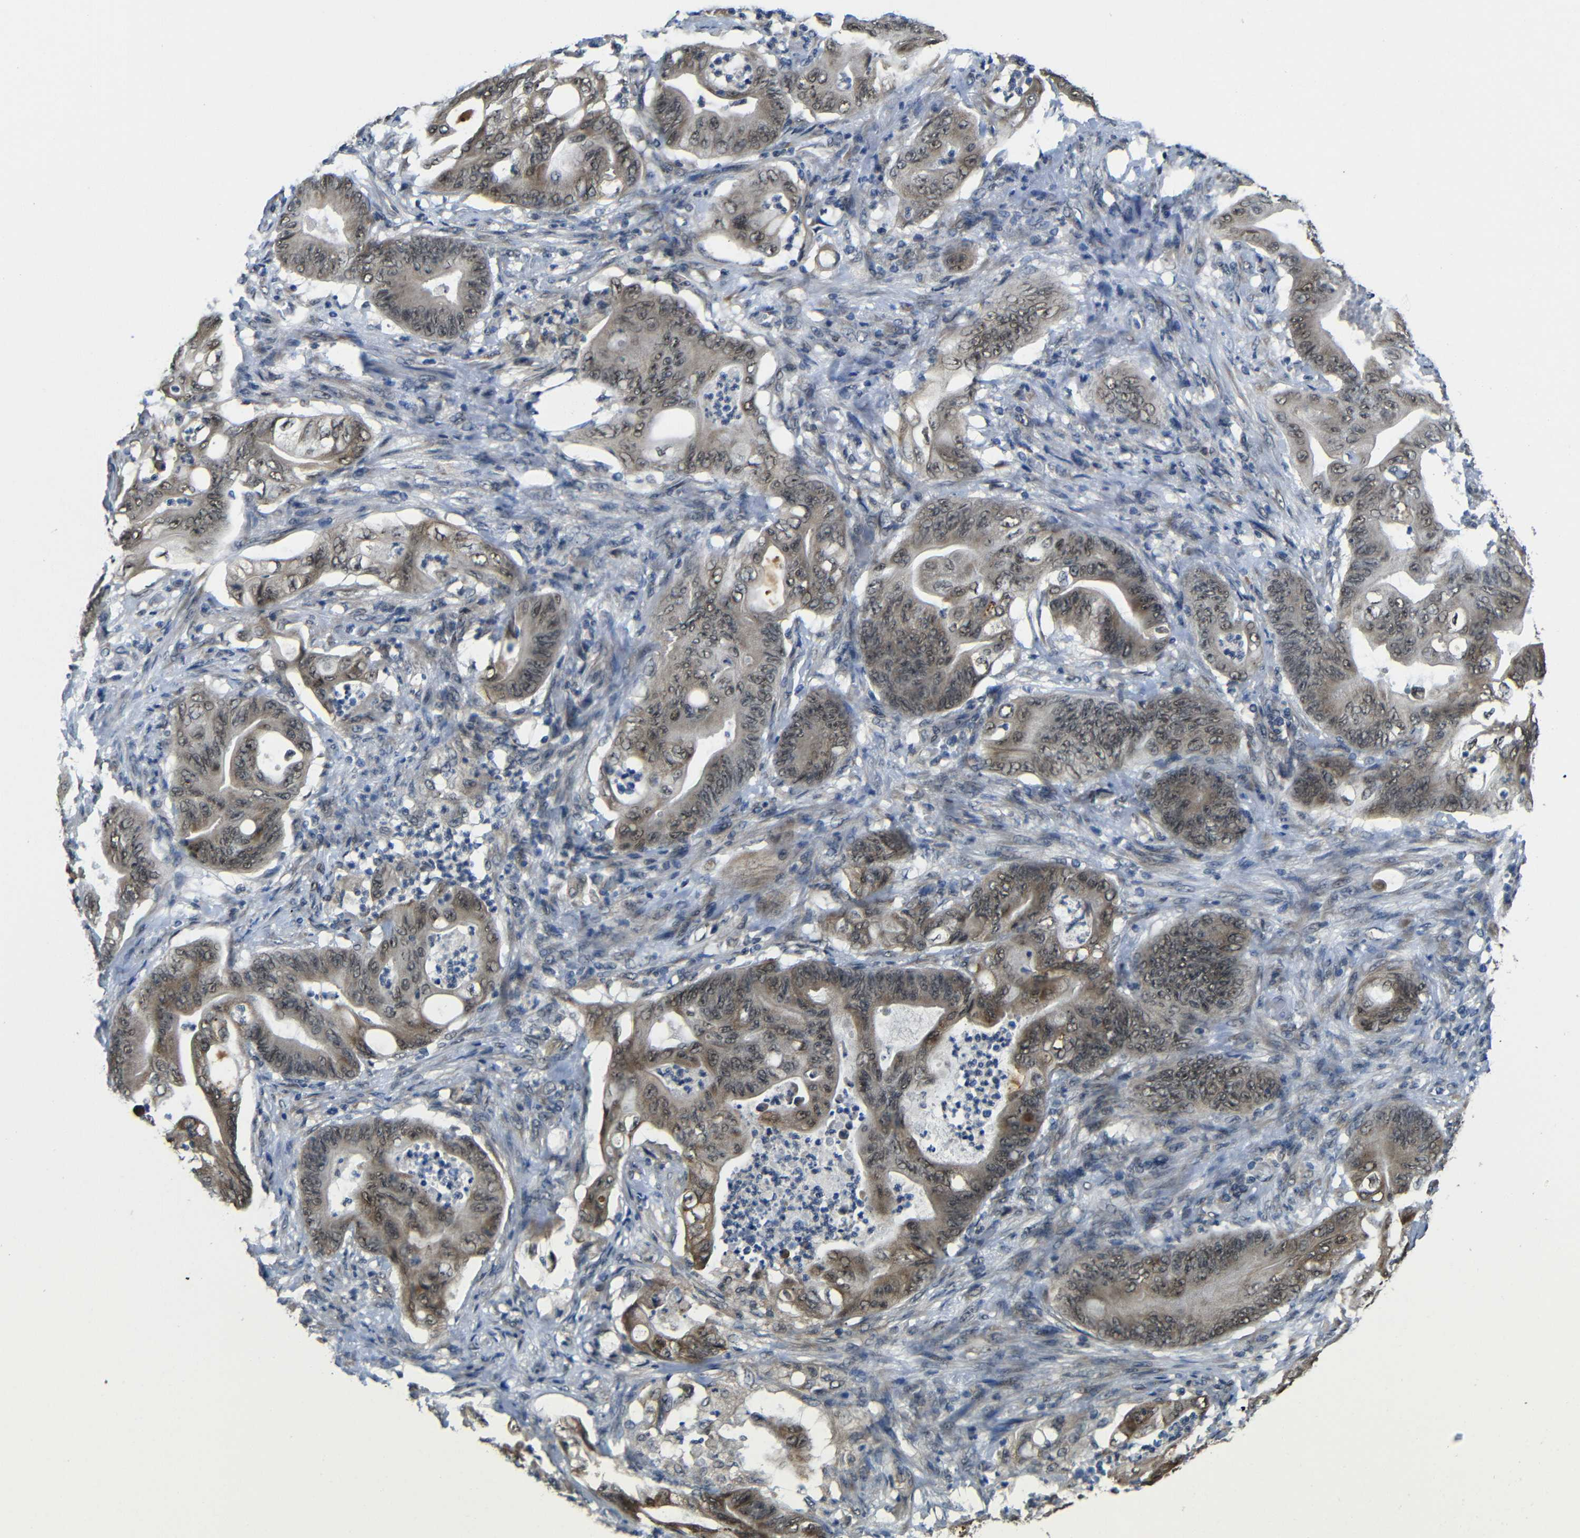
{"staining": {"intensity": "strong", "quantity": "<25%", "location": "cytoplasmic/membranous"}, "tissue": "stomach cancer", "cell_type": "Tumor cells", "image_type": "cancer", "snomed": [{"axis": "morphology", "description": "Adenocarcinoma, NOS"}, {"axis": "topography", "description": "Stomach"}], "caption": "IHC image of neoplastic tissue: human stomach adenocarcinoma stained using immunohistochemistry reveals medium levels of strong protein expression localized specifically in the cytoplasmic/membranous of tumor cells, appearing as a cytoplasmic/membranous brown color.", "gene": "FAM172A", "patient": {"sex": "female", "age": 73}}